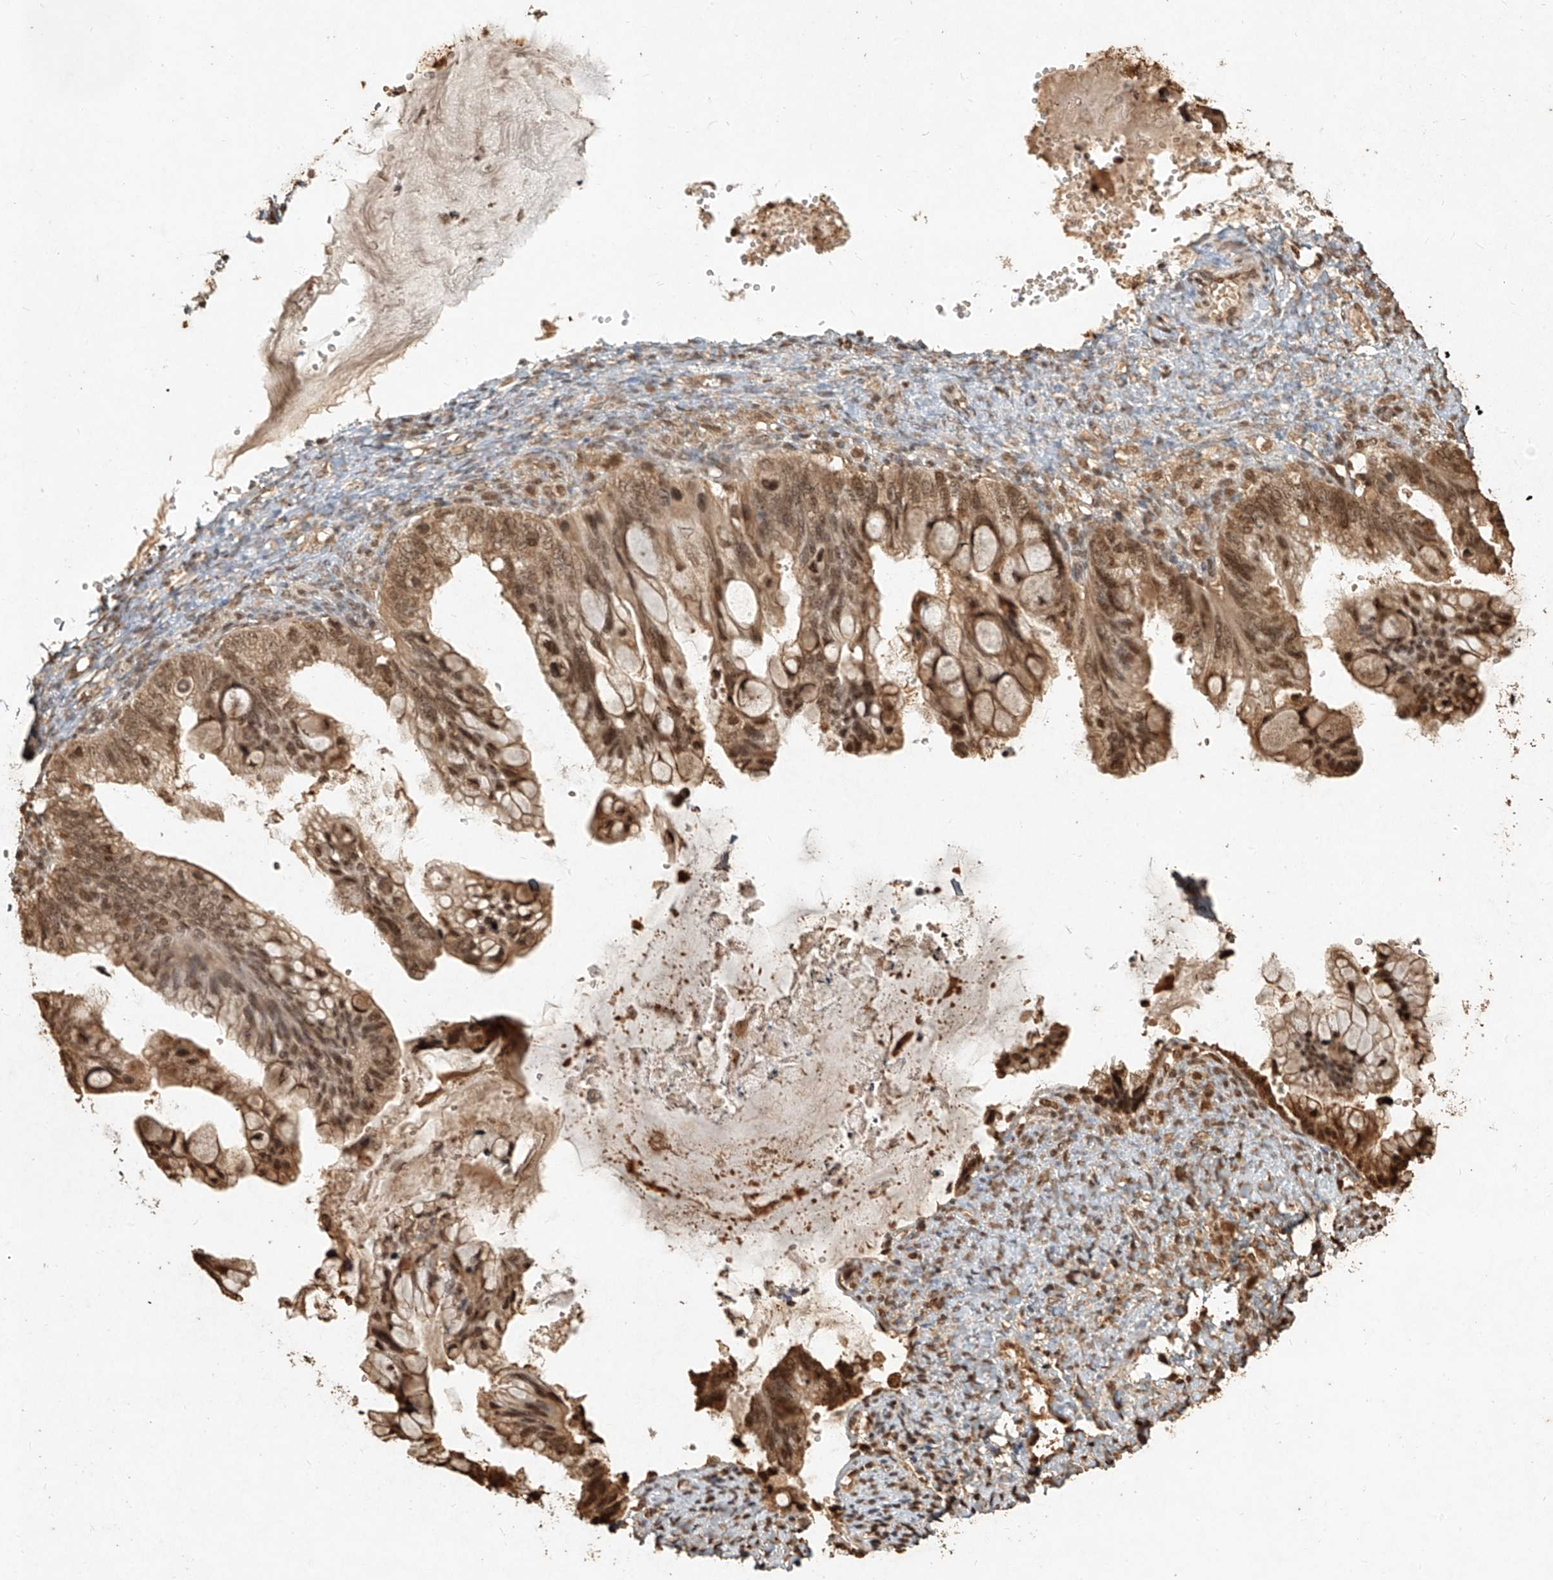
{"staining": {"intensity": "moderate", "quantity": ">75%", "location": "cytoplasmic/membranous,nuclear"}, "tissue": "ovarian cancer", "cell_type": "Tumor cells", "image_type": "cancer", "snomed": [{"axis": "morphology", "description": "Cystadenocarcinoma, mucinous, NOS"}, {"axis": "topography", "description": "Ovary"}], "caption": "About >75% of tumor cells in ovarian mucinous cystadenocarcinoma exhibit moderate cytoplasmic/membranous and nuclear protein expression as visualized by brown immunohistochemical staining.", "gene": "UBE2K", "patient": {"sex": "female", "age": 36}}